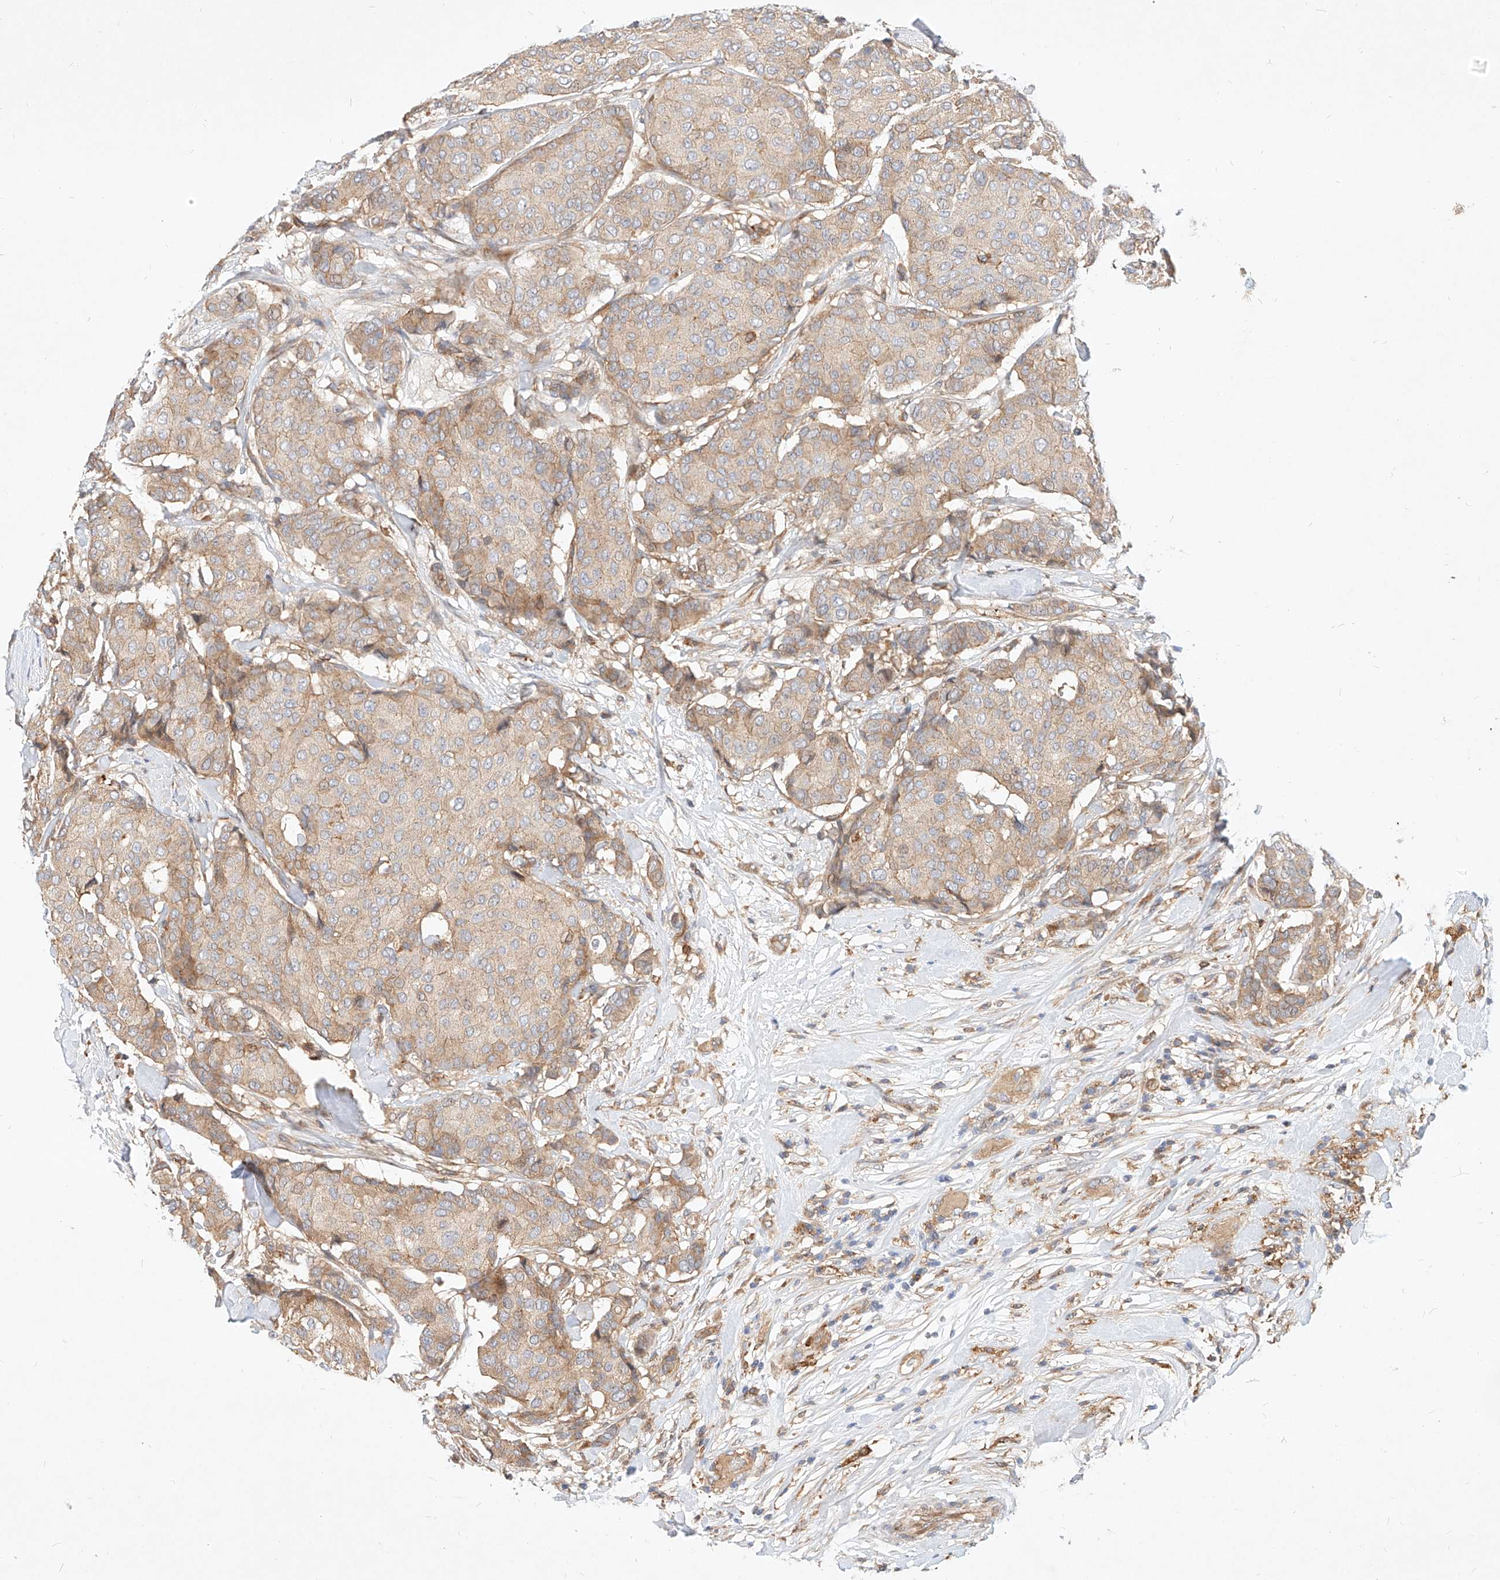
{"staining": {"intensity": "weak", "quantity": "25%-75%", "location": "cytoplasmic/membranous"}, "tissue": "breast cancer", "cell_type": "Tumor cells", "image_type": "cancer", "snomed": [{"axis": "morphology", "description": "Duct carcinoma"}, {"axis": "topography", "description": "Breast"}], "caption": "IHC of intraductal carcinoma (breast) exhibits low levels of weak cytoplasmic/membranous expression in about 25%-75% of tumor cells.", "gene": "NFAM1", "patient": {"sex": "female", "age": 75}}